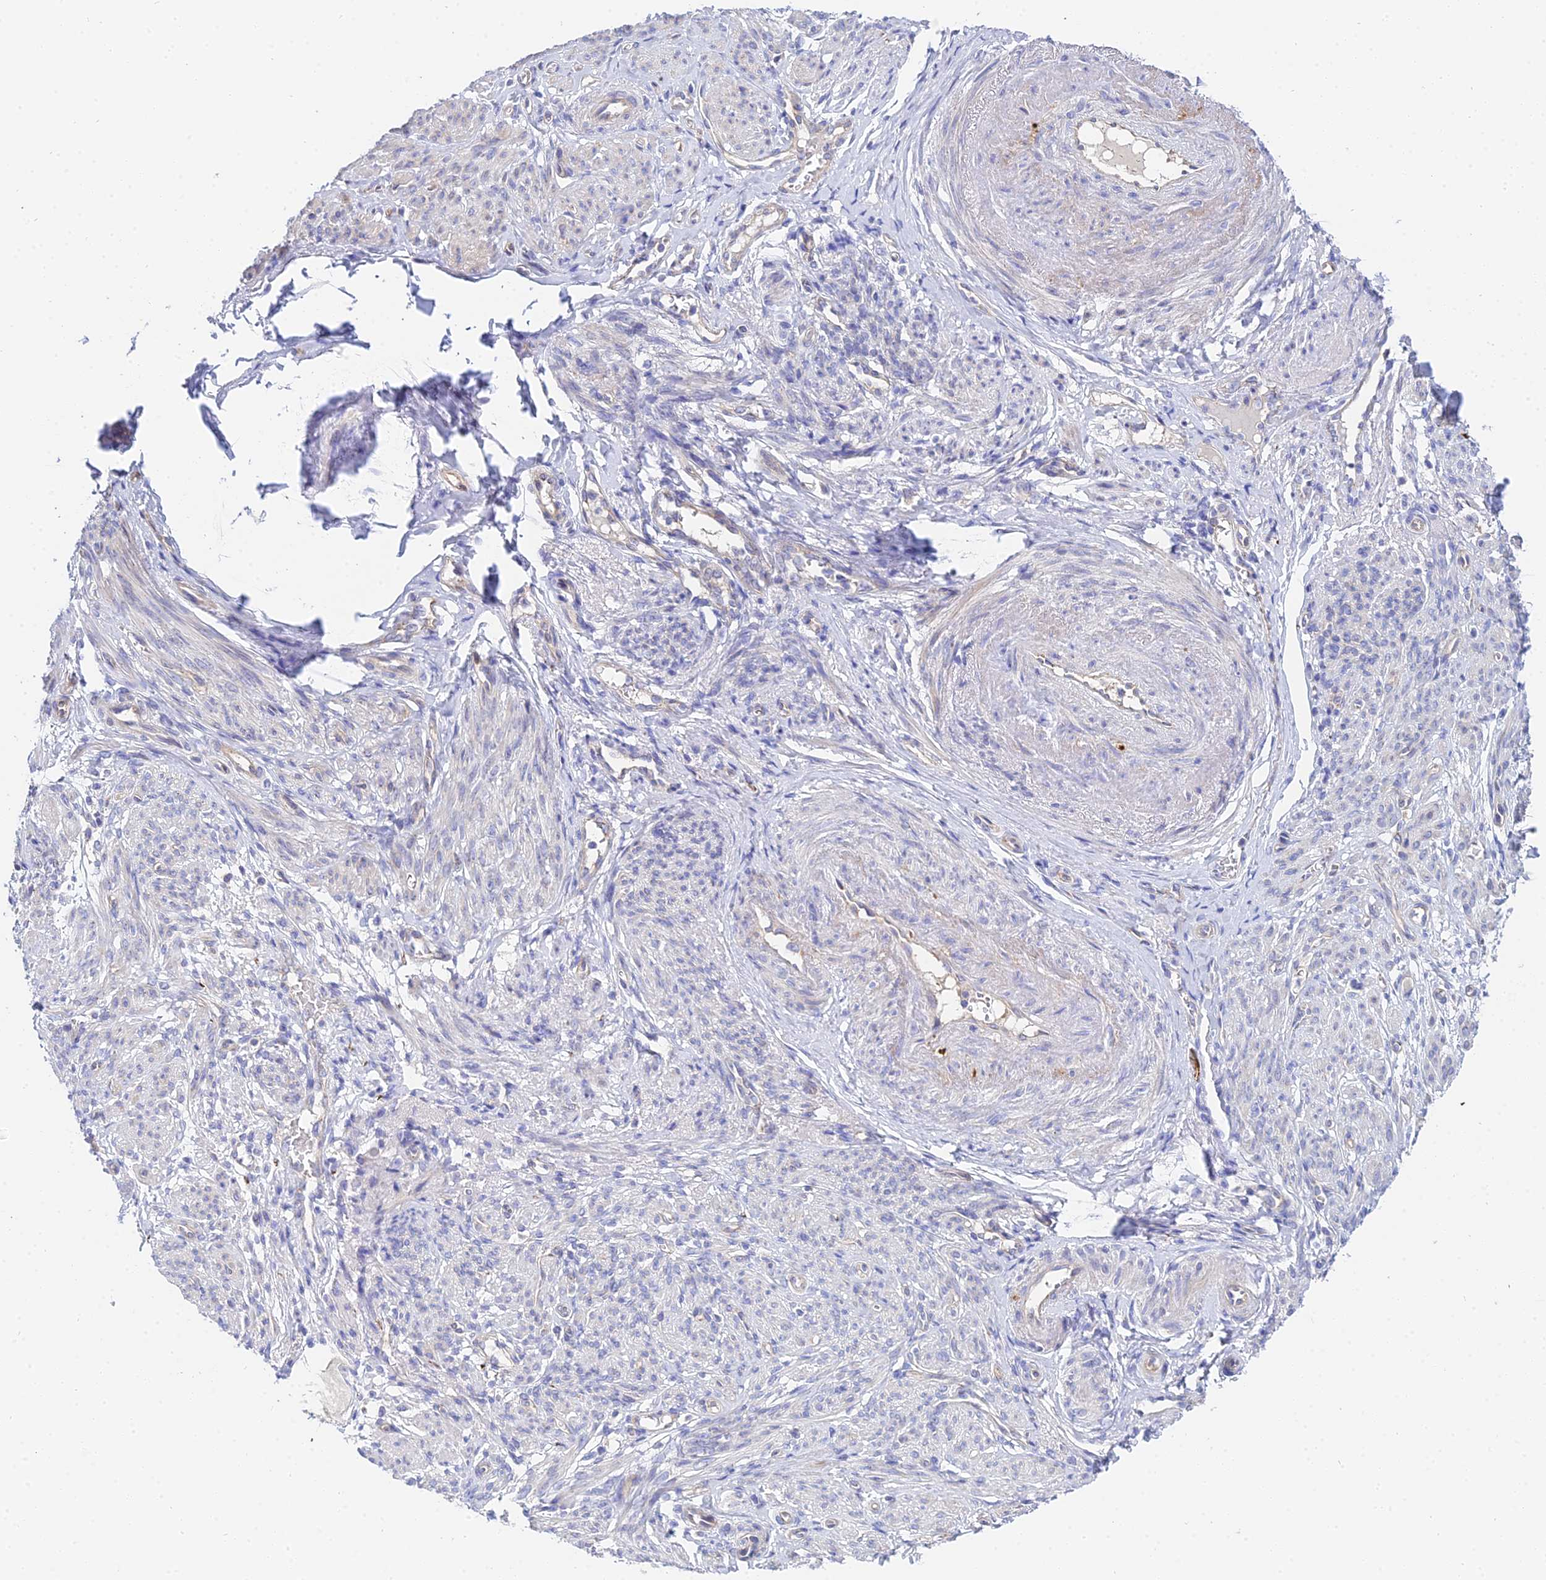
{"staining": {"intensity": "negative", "quantity": "none", "location": "none"}, "tissue": "smooth muscle", "cell_type": "Smooth muscle cells", "image_type": "normal", "snomed": [{"axis": "morphology", "description": "Normal tissue, NOS"}, {"axis": "topography", "description": "Smooth muscle"}], "caption": "IHC image of benign smooth muscle stained for a protein (brown), which exhibits no positivity in smooth muscle cells.", "gene": "APOBEC3H", "patient": {"sex": "female", "age": 39}}